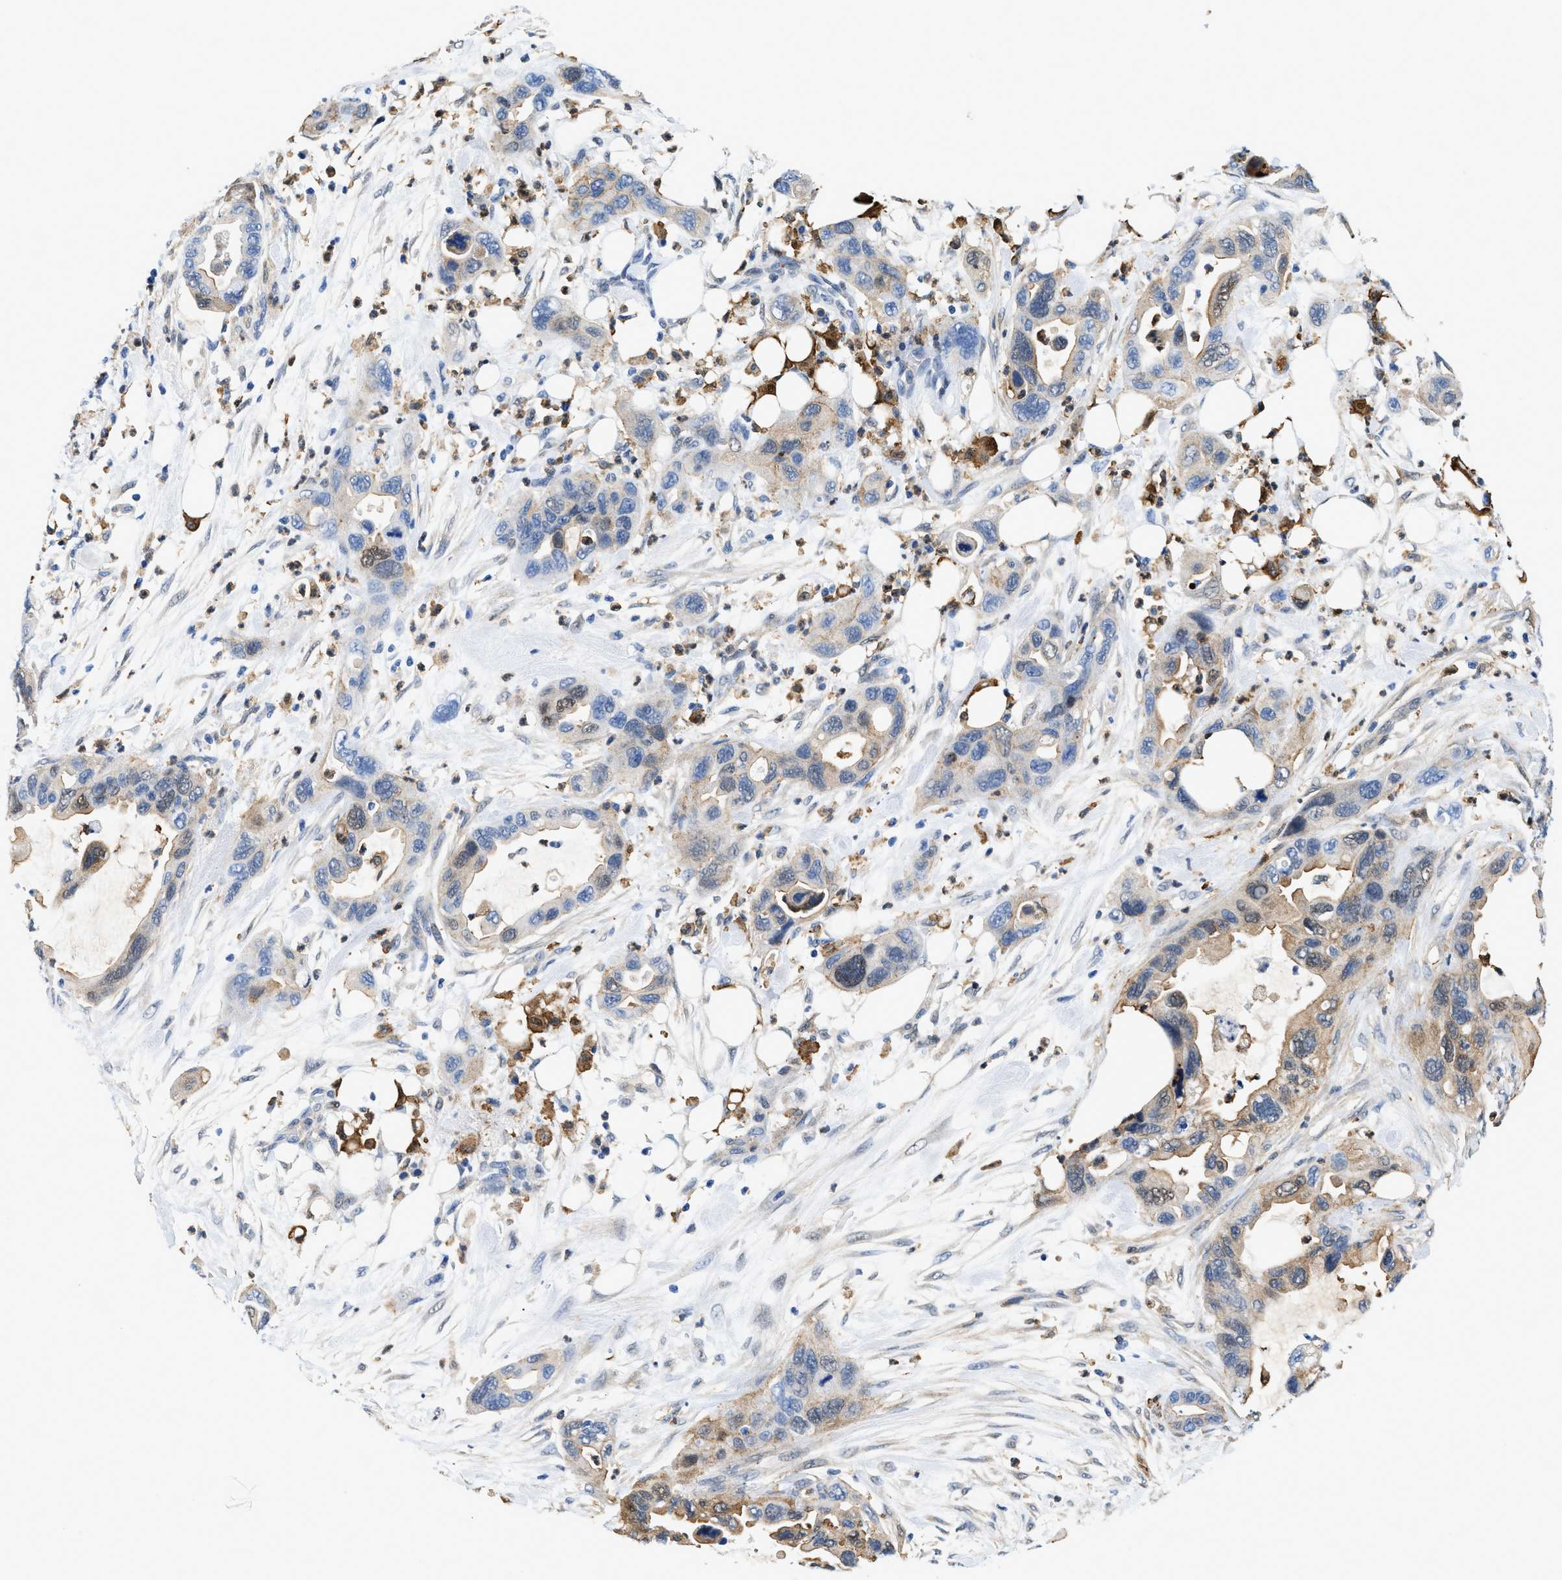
{"staining": {"intensity": "weak", "quantity": "25%-75%", "location": "cytoplasmic/membranous"}, "tissue": "pancreatic cancer", "cell_type": "Tumor cells", "image_type": "cancer", "snomed": [{"axis": "morphology", "description": "Adenocarcinoma, NOS"}, {"axis": "topography", "description": "Pancreas"}], "caption": "Tumor cells reveal weak cytoplasmic/membranous staining in approximately 25%-75% of cells in pancreatic cancer (adenocarcinoma).", "gene": "GSN", "patient": {"sex": "female", "age": 71}}